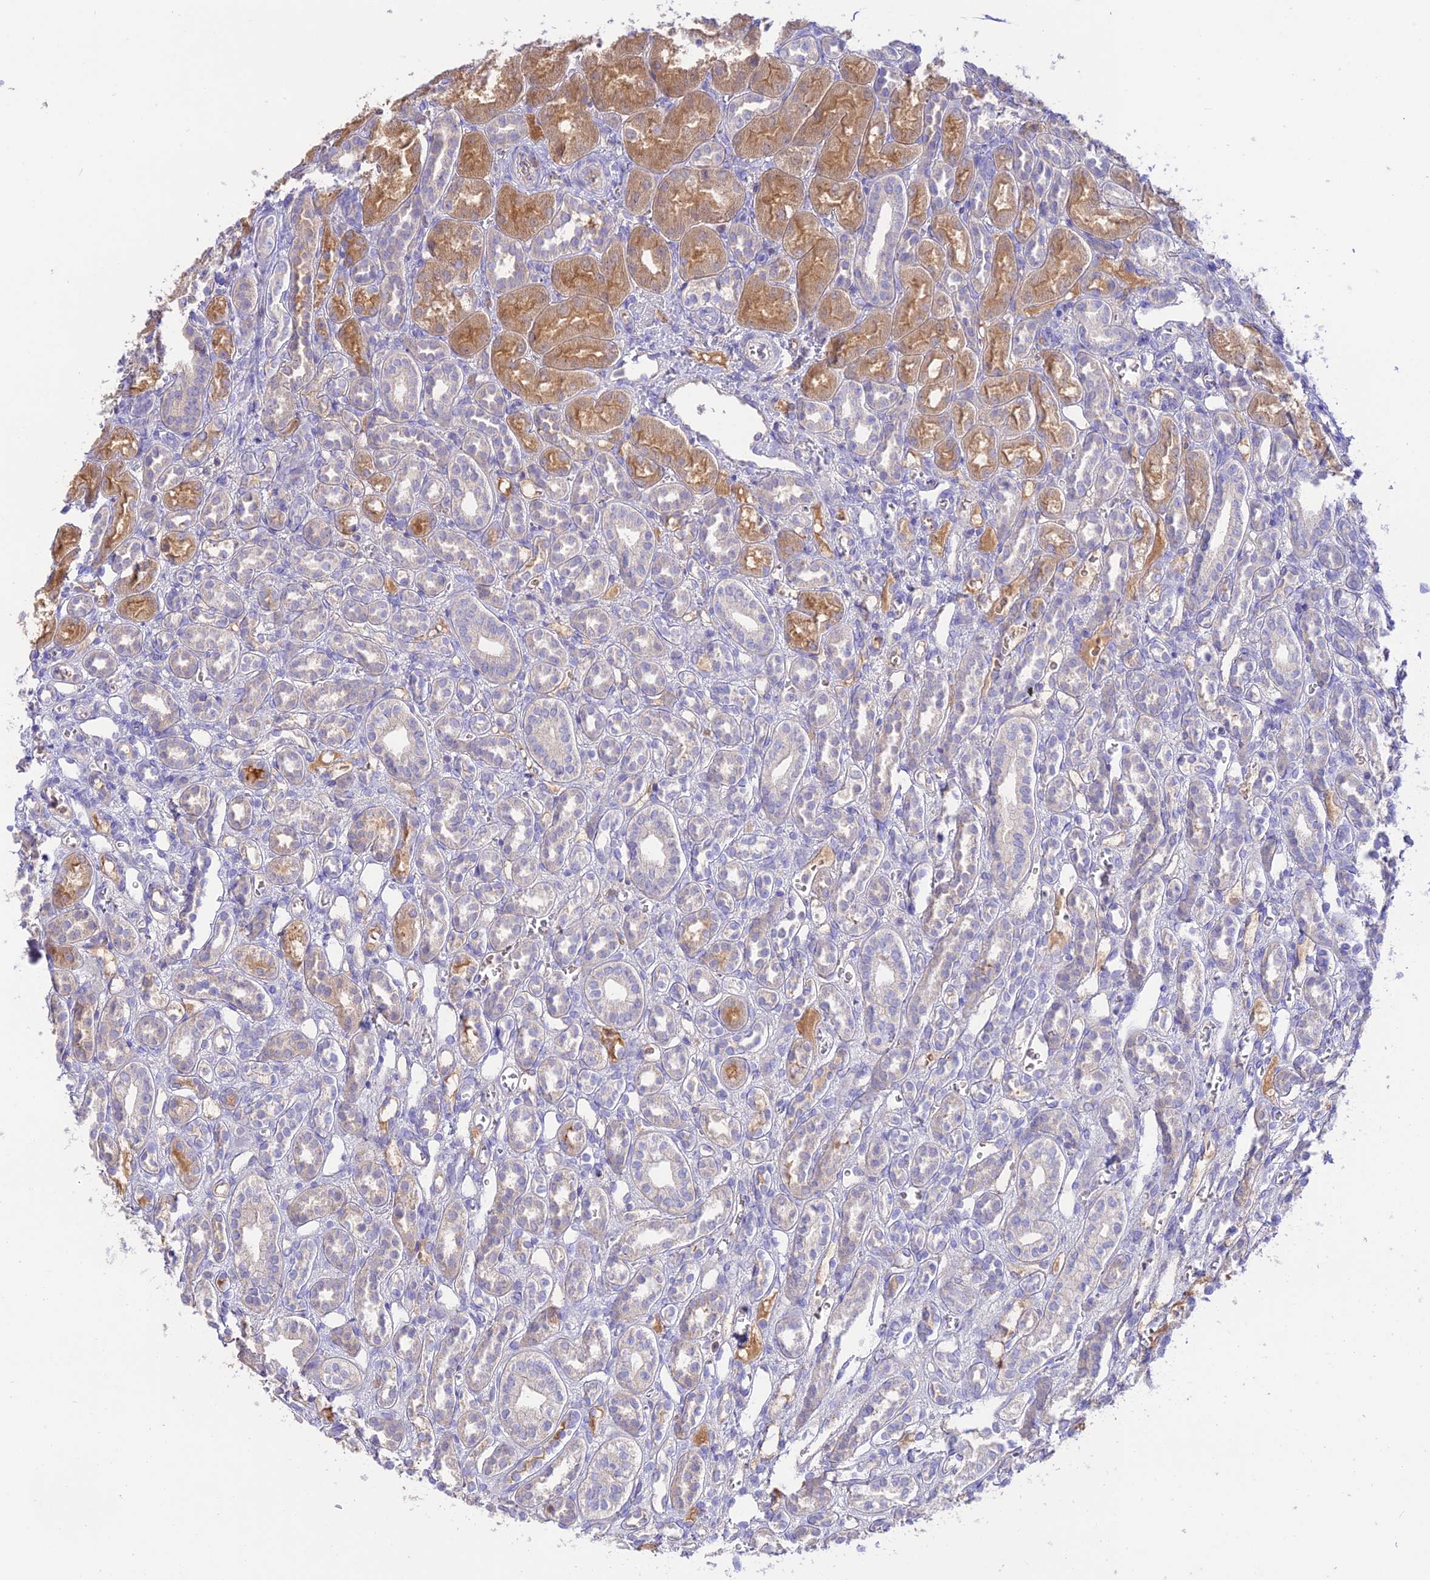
{"staining": {"intensity": "negative", "quantity": "none", "location": "none"}, "tissue": "kidney", "cell_type": "Cells in glomeruli", "image_type": "normal", "snomed": [{"axis": "morphology", "description": "Normal tissue, NOS"}, {"axis": "morphology", "description": "Neoplasm, malignant, NOS"}, {"axis": "topography", "description": "Kidney"}], "caption": "The image displays no significant positivity in cells in glomeruli of kidney. The staining was performed using DAB to visualize the protein expression in brown, while the nuclei were stained in blue with hematoxylin (Magnification: 20x).", "gene": "NLRP9", "patient": {"sex": "female", "age": 1}}